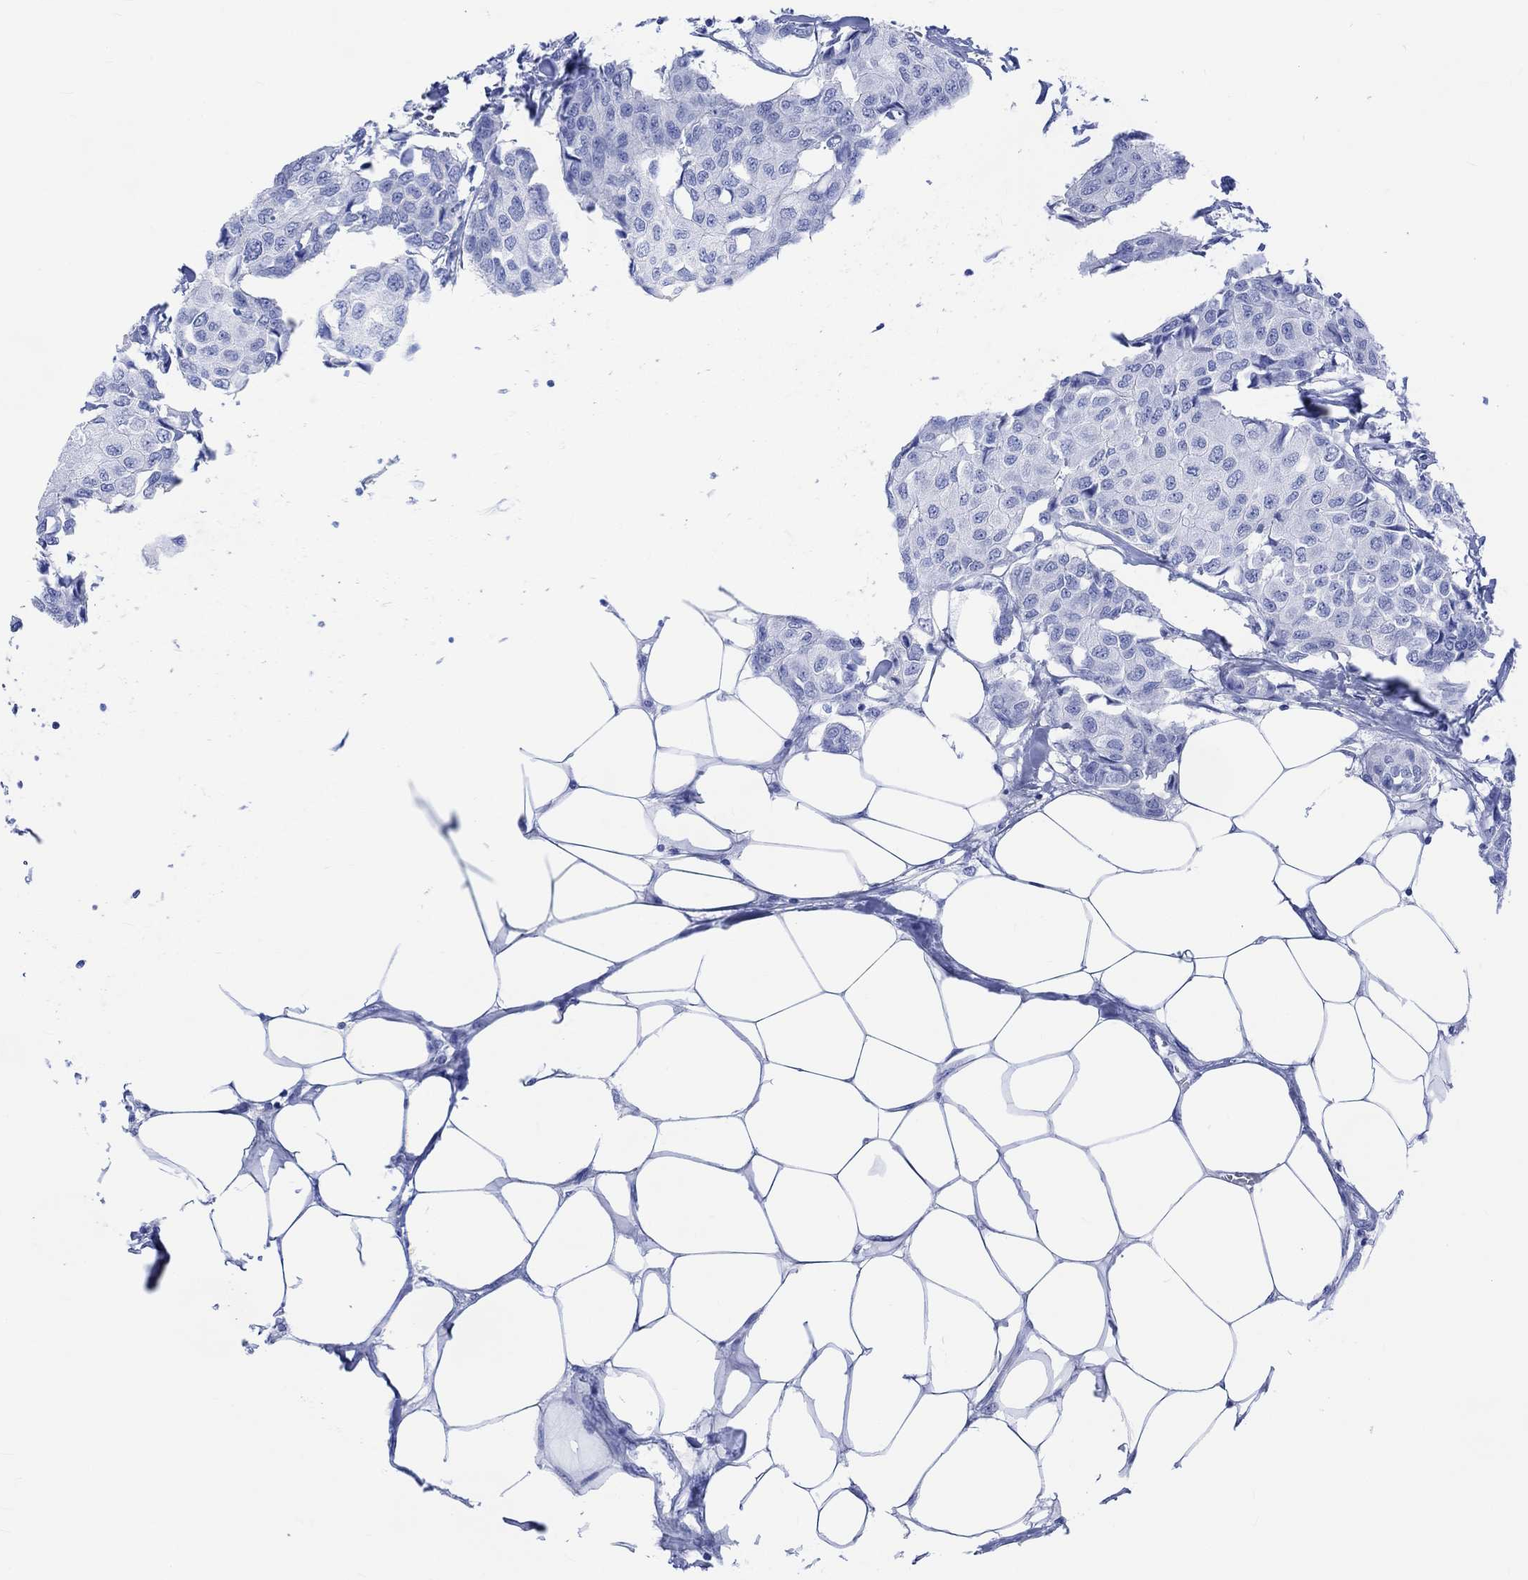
{"staining": {"intensity": "negative", "quantity": "none", "location": "none"}, "tissue": "breast cancer", "cell_type": "Tumor cells", "image_type": "cancer", "snomed": [{"axis": "morphology", "description": "Duct carcinoma"}, {"axis": "topography", "description": "Breast"}], "caption": "High magnification brightfield microscopy of invasive ductal carcinoma (breast) stained with DAB (3,3'-diaminobenzidine) (brown) and counterstained with hematoxylin (blue): tumor cells show no significant expression. The staining is performed using DAB brown chromogen with nuclei counter-stained in using hematoxylin.", "gene": "CELF4", "patient": {"sex": "female", "age": 80}}